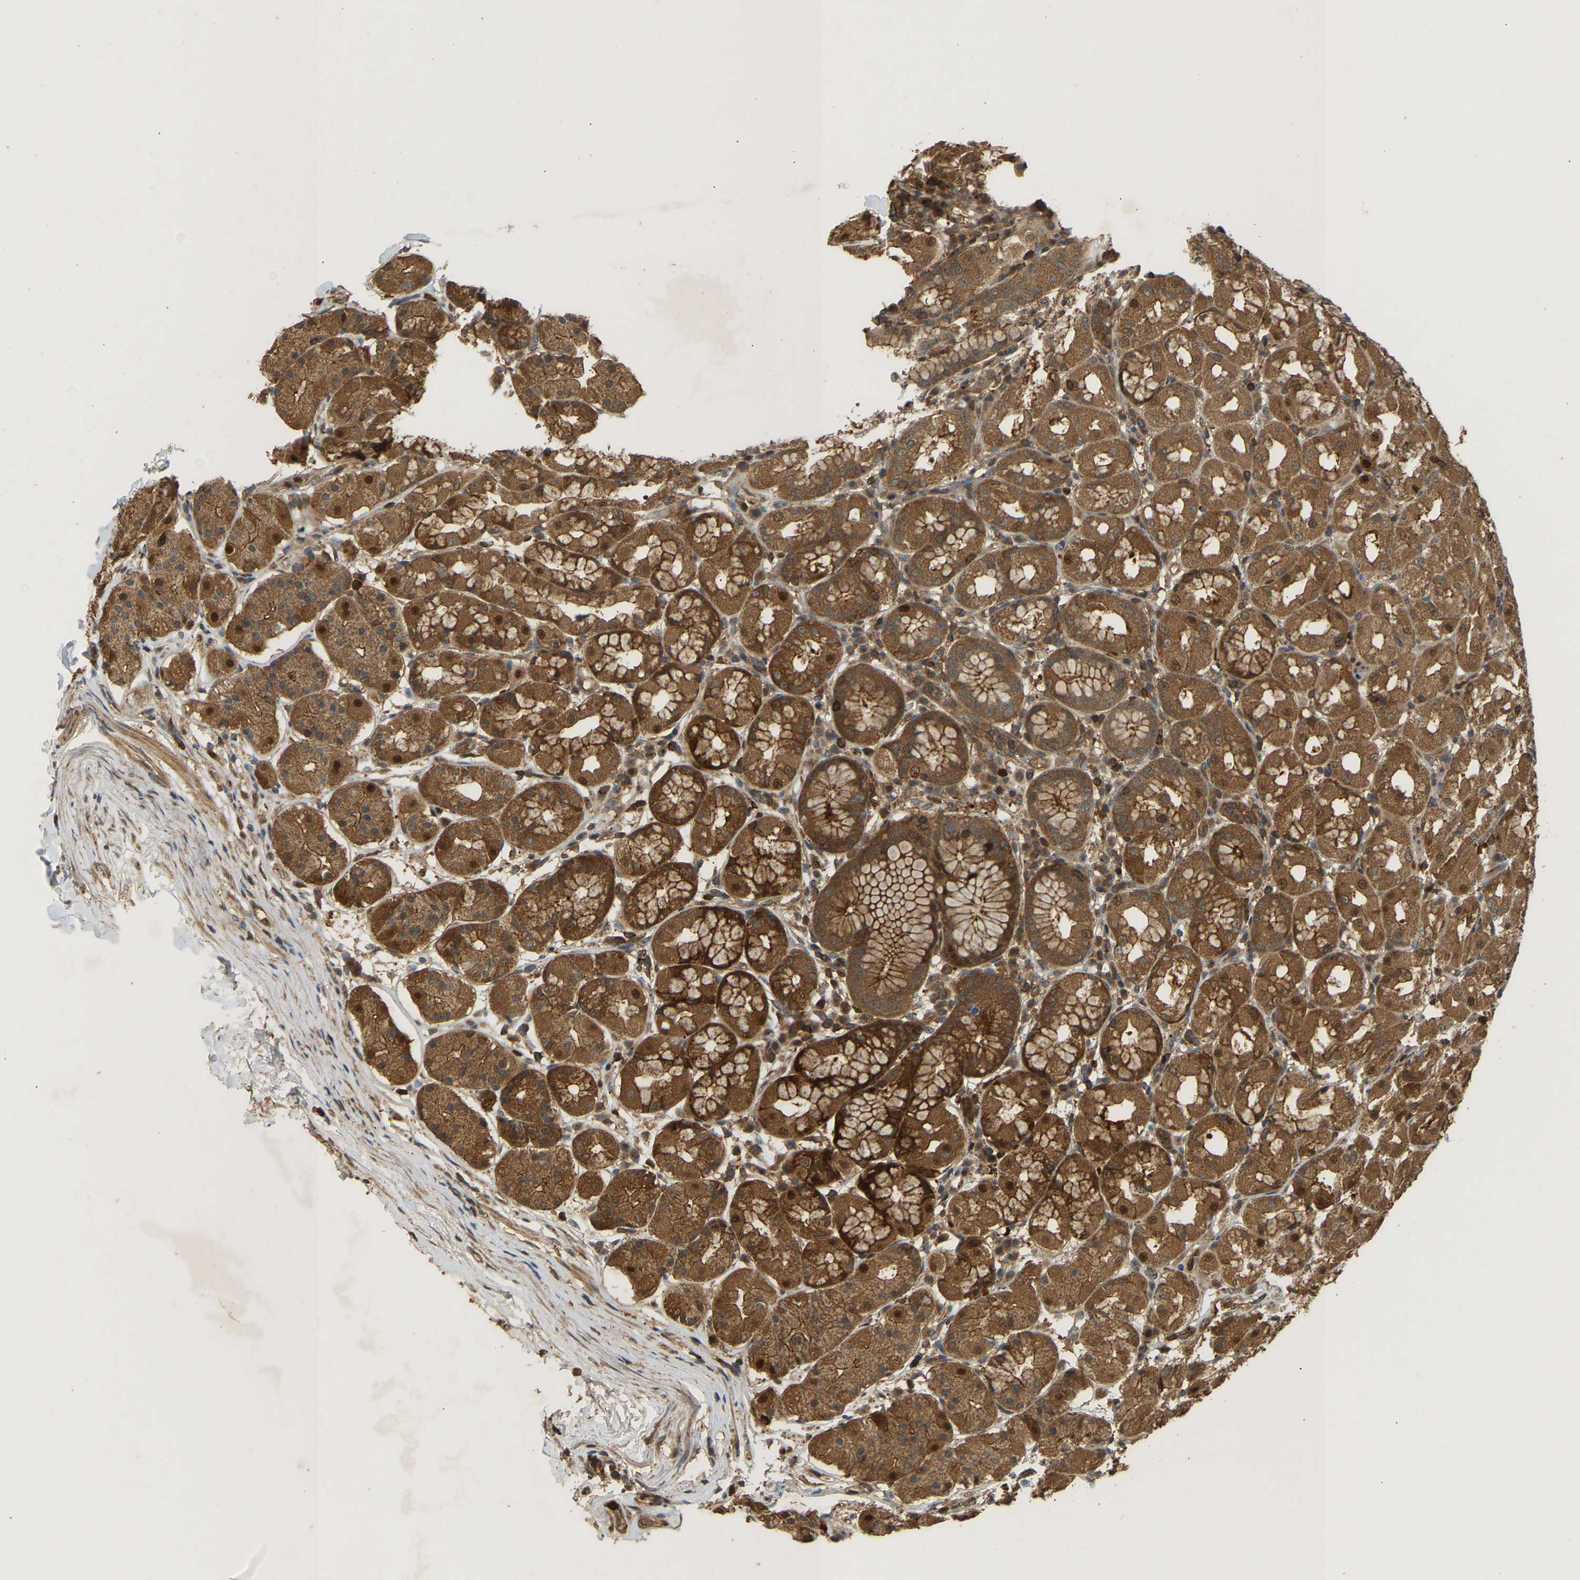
{"staining": {"intensity": "strong", "quantity": "25%-75%", "location": "cytoplasmic/membranous,nuclear"}, "tissue": "stomach", "cell_type": "Glandular cells", "image_type": "normal", "snomed": [{"axis": "morphology", "description": "Normal tissue, NOS"}, {"axis": "topography", "description": "Stomach"}, {"axis": "topography", "description": "Stomach, lower"}], "caption": "Protein positivity by immunohistochemistry displays strong cytoplasmic/membranous,nuclear expression in about 25%-75% of glandular cells in normal stomach. (IHC, brightfield microscopy, high magnification).", "gene": "ENSG00000282218", "patient": {"sex": "female", "age": 56}}